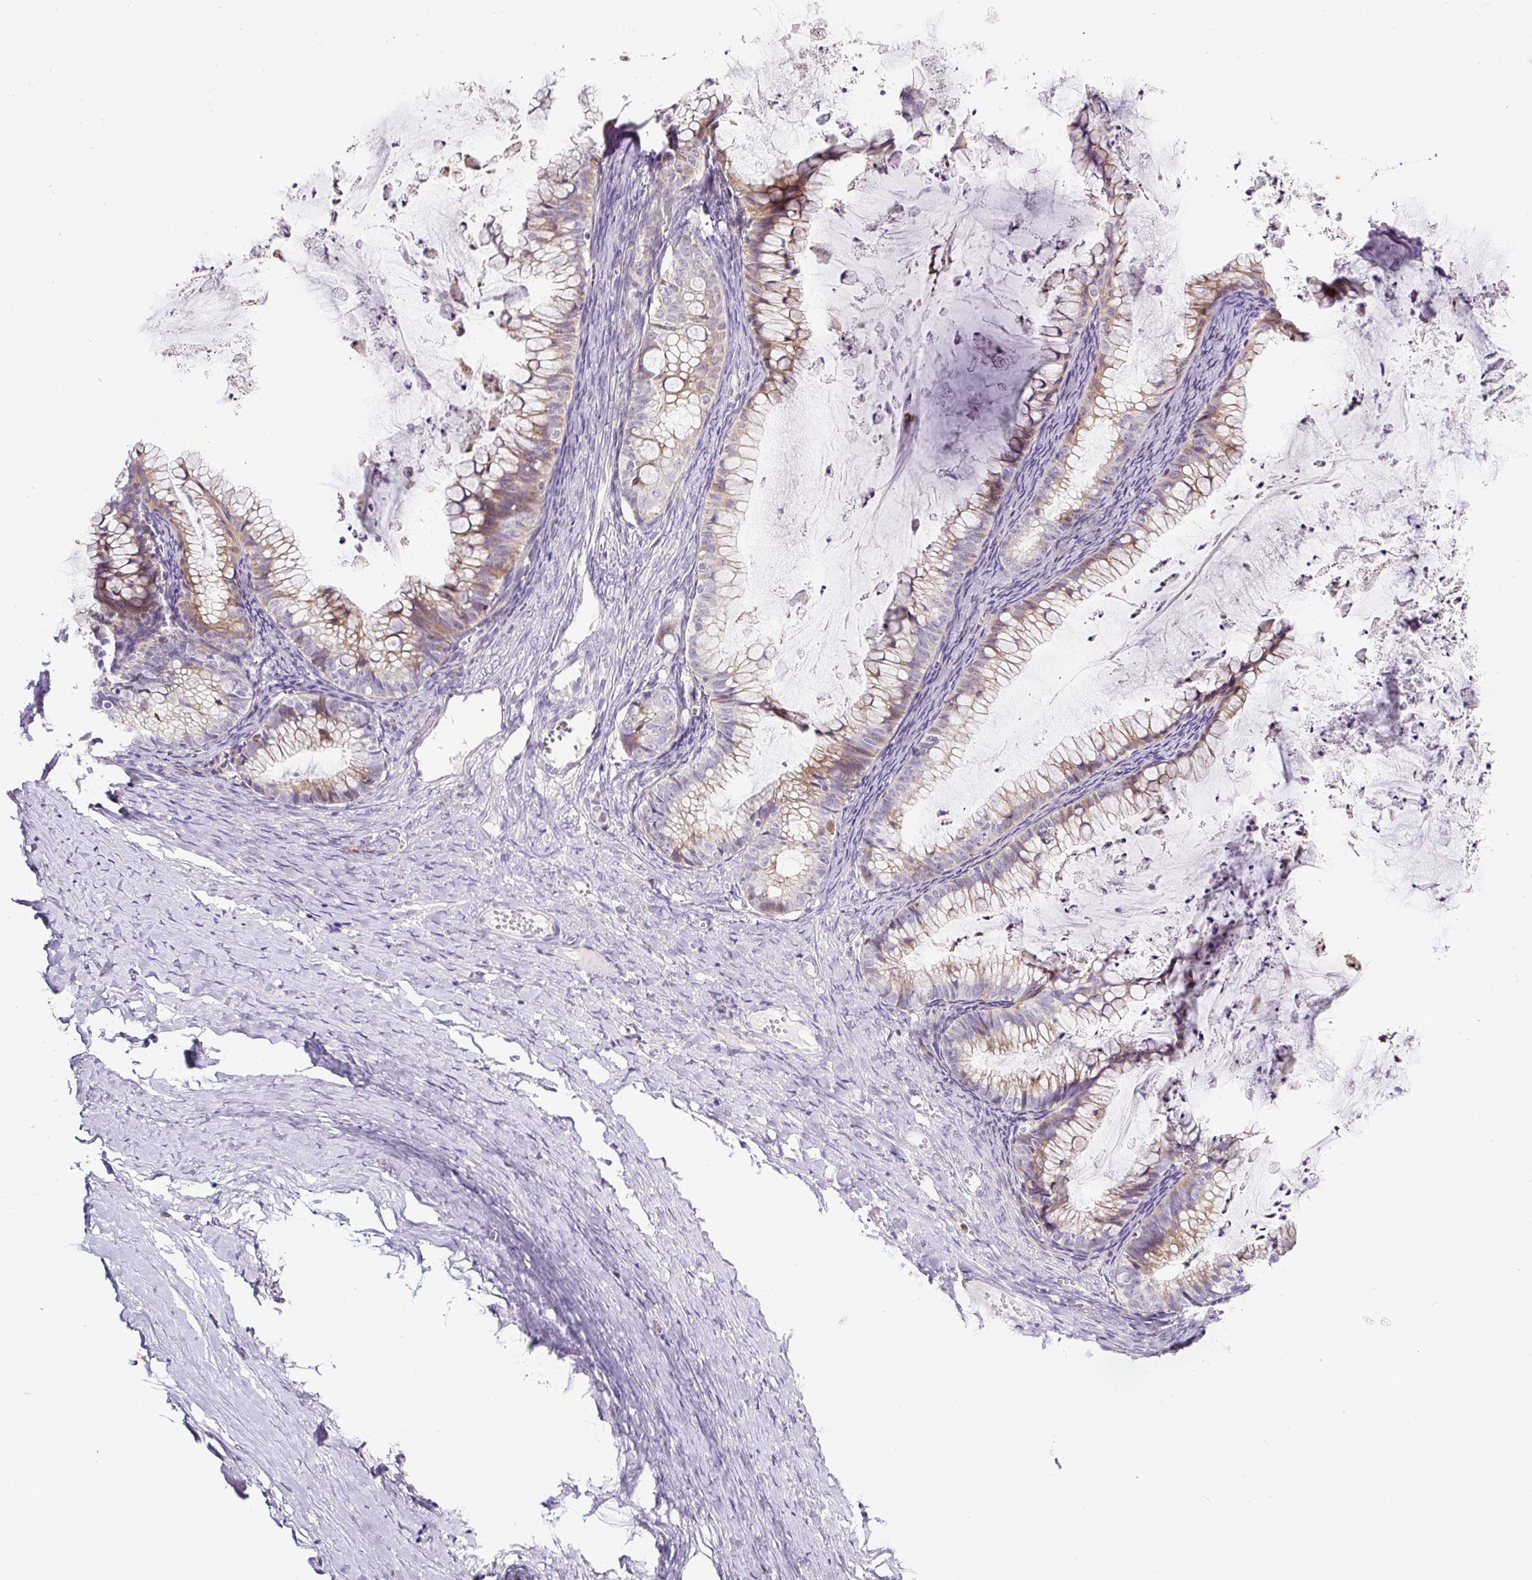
{"staining": {"intensity": "moderate", "quantity": "25%-75%", "location": "cytoplasmic/membranous"}, "tissue": "ovarian cancer", "cell_type": "Tumor cells", "image_type": "cancer", "snomed": [{"axis": "morphology", "description": "Cystadenocarcinoma, mucinous, NOS"}, {"axis": "topography", "description": "Ovary"}], "caption": "DAB (3,3'-diaminobenzidine) immunohistochemical staining of human ovarian cancer exhibits moderate cytoplasmic/membranous protein expression in about 25%-75% of tumor cells. The staining was performed using DAB to visualize the protein expression in brown, while the nuclei were stained in blue with hematoxylin (Magnification: 20x).", "gene": "HPS4", "patient": {"sex": "female", "age": 35}}